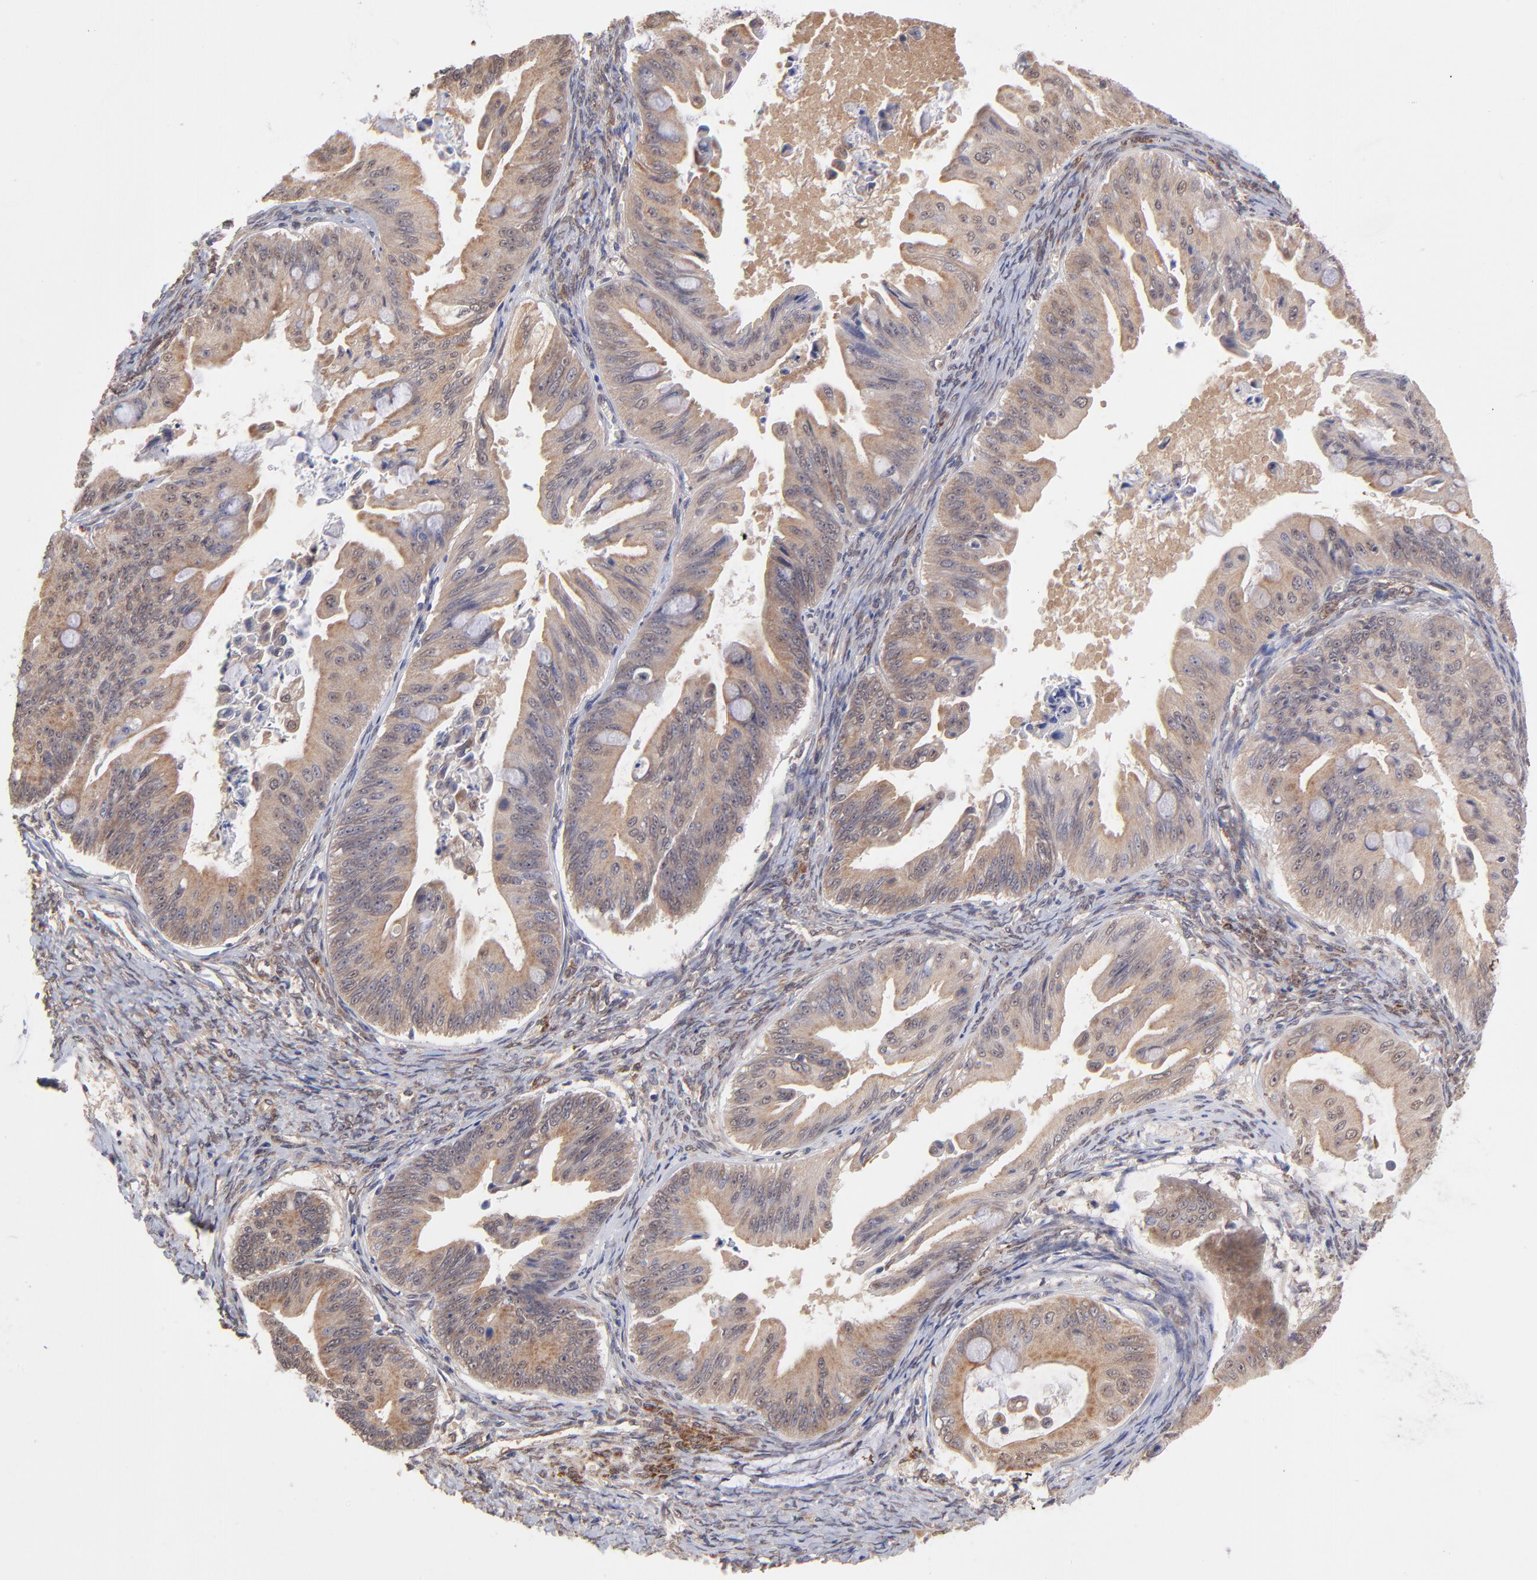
{"staining": {"intensity": "moderate", "quantity": ">75%", "location": "cytoplasmic/membranous"}, "tissue": "ovarian cancer", "cell_type": "Tumor cells", "image_type": "cancer", "snomed": [{"axis": "morphology", "description": "Cystadenocarcinoma, mucinous, NOS"}, {"axis": "topography", "description": "Ovary"}], "caption": "IHC micrograph of human ovarian cancer stained for a protein (brown), which exhibits medium levels of moderate cytoplasmic/membranous staining in about >75% of tumor cells.", "gene": "UBE2H", "patient": {"sex": "female", "age": 37}}